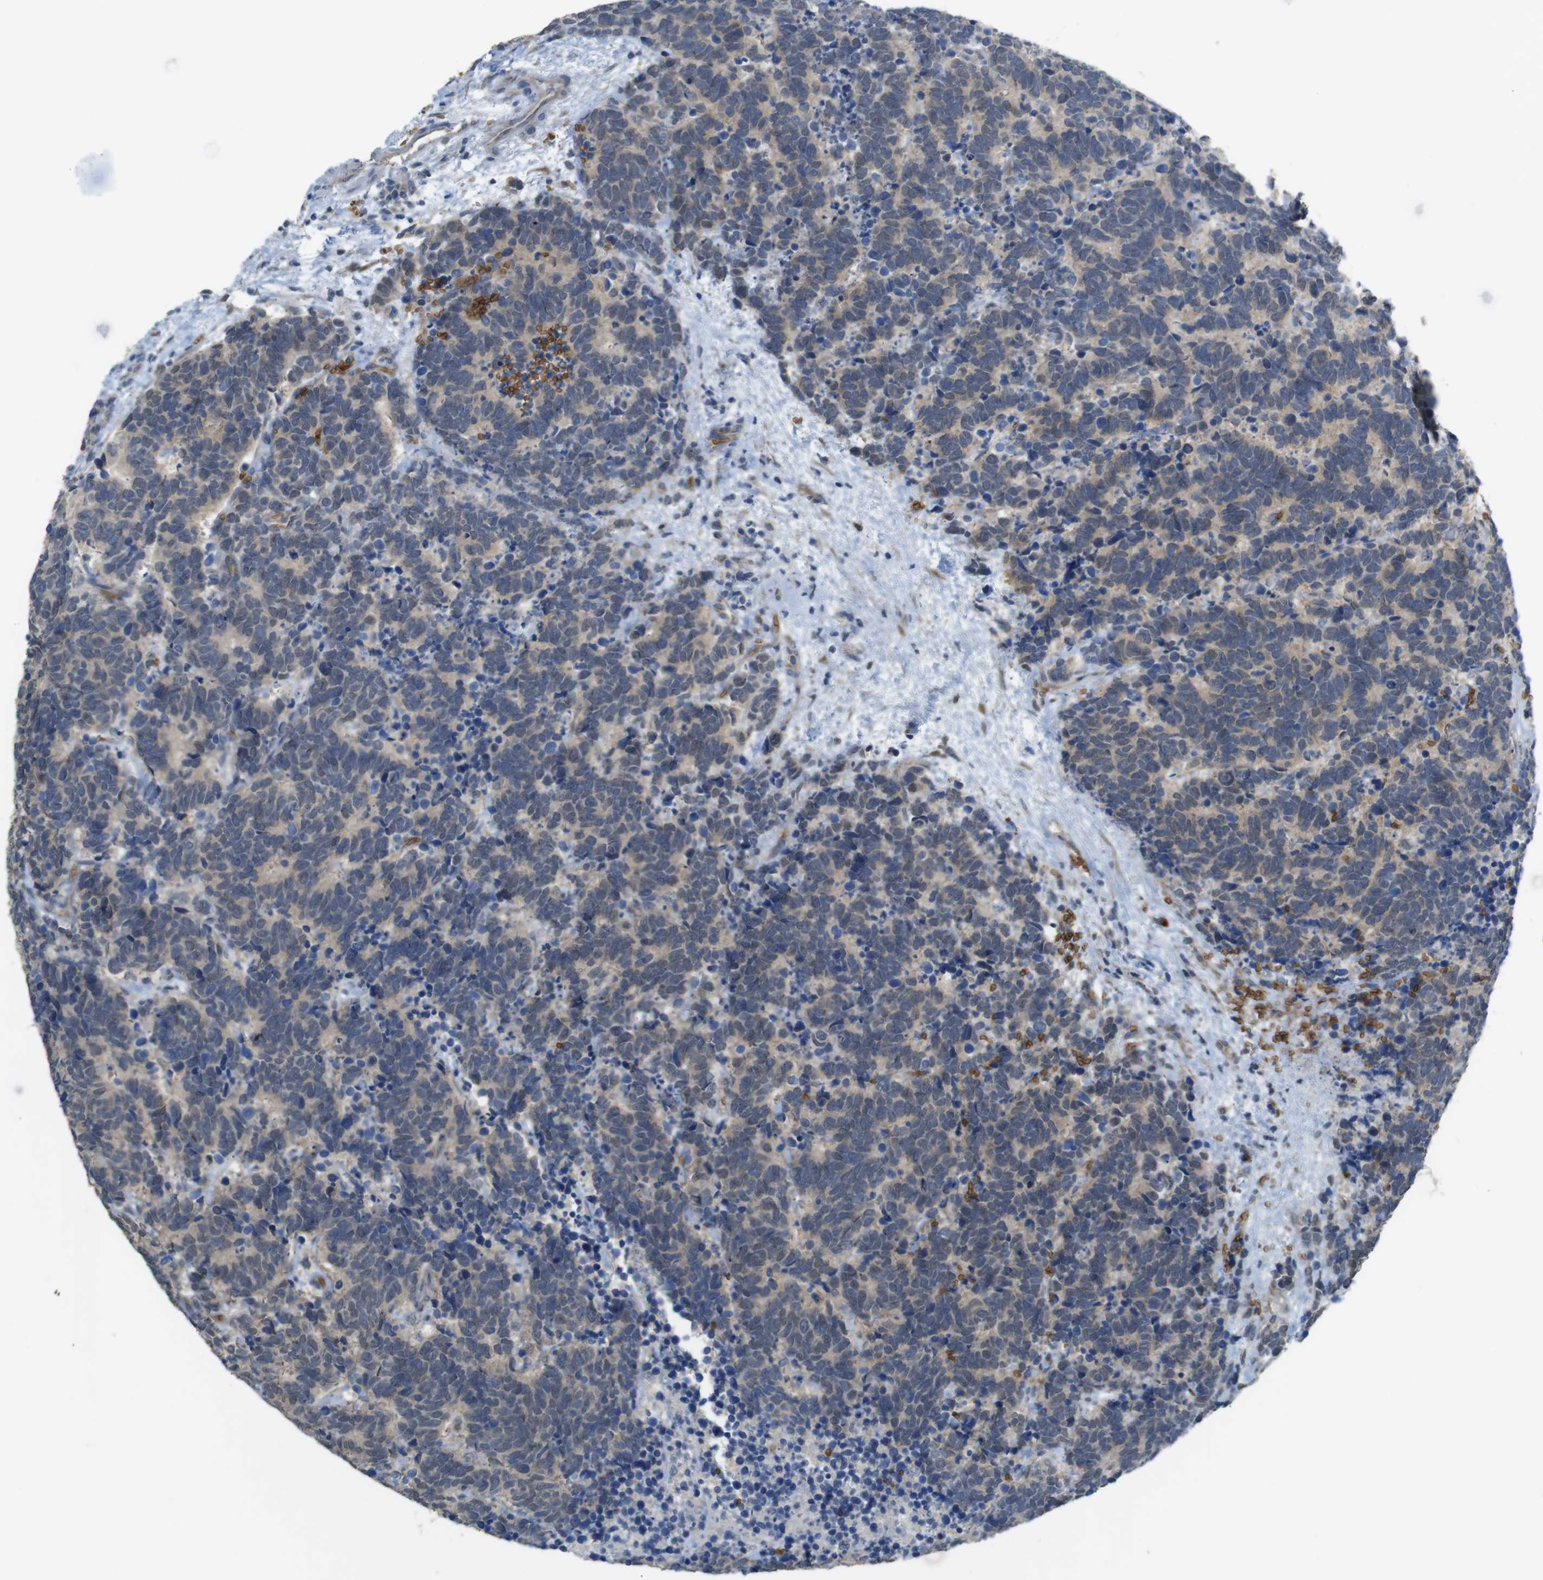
{"staining": {"intensity": "weak", "quantity": ">75%", "location": "cytoplasmic/membranous"}, "tissue": "carcinoid", "cell_type": "Tumor cells", "image_type": "cancer", "snomed": [{"axis": "morphology", "description": "Carcinoma, NOS"}, {"axis": "morphology", "description": "Carcinoid, malignant, NOS"}, {"axis": "topography", "description": "Urinary bladder"}], "caption": "A brown stain shows weak cytoplasmic/membranous positivity of a protein in human carcinoid tumor cells. Immunohistochemistry (ihc) stains the protein in brown and the nuclei are stained blue.", "gene": "GYPA", "patient": {"sex": "male", "age": 57}}